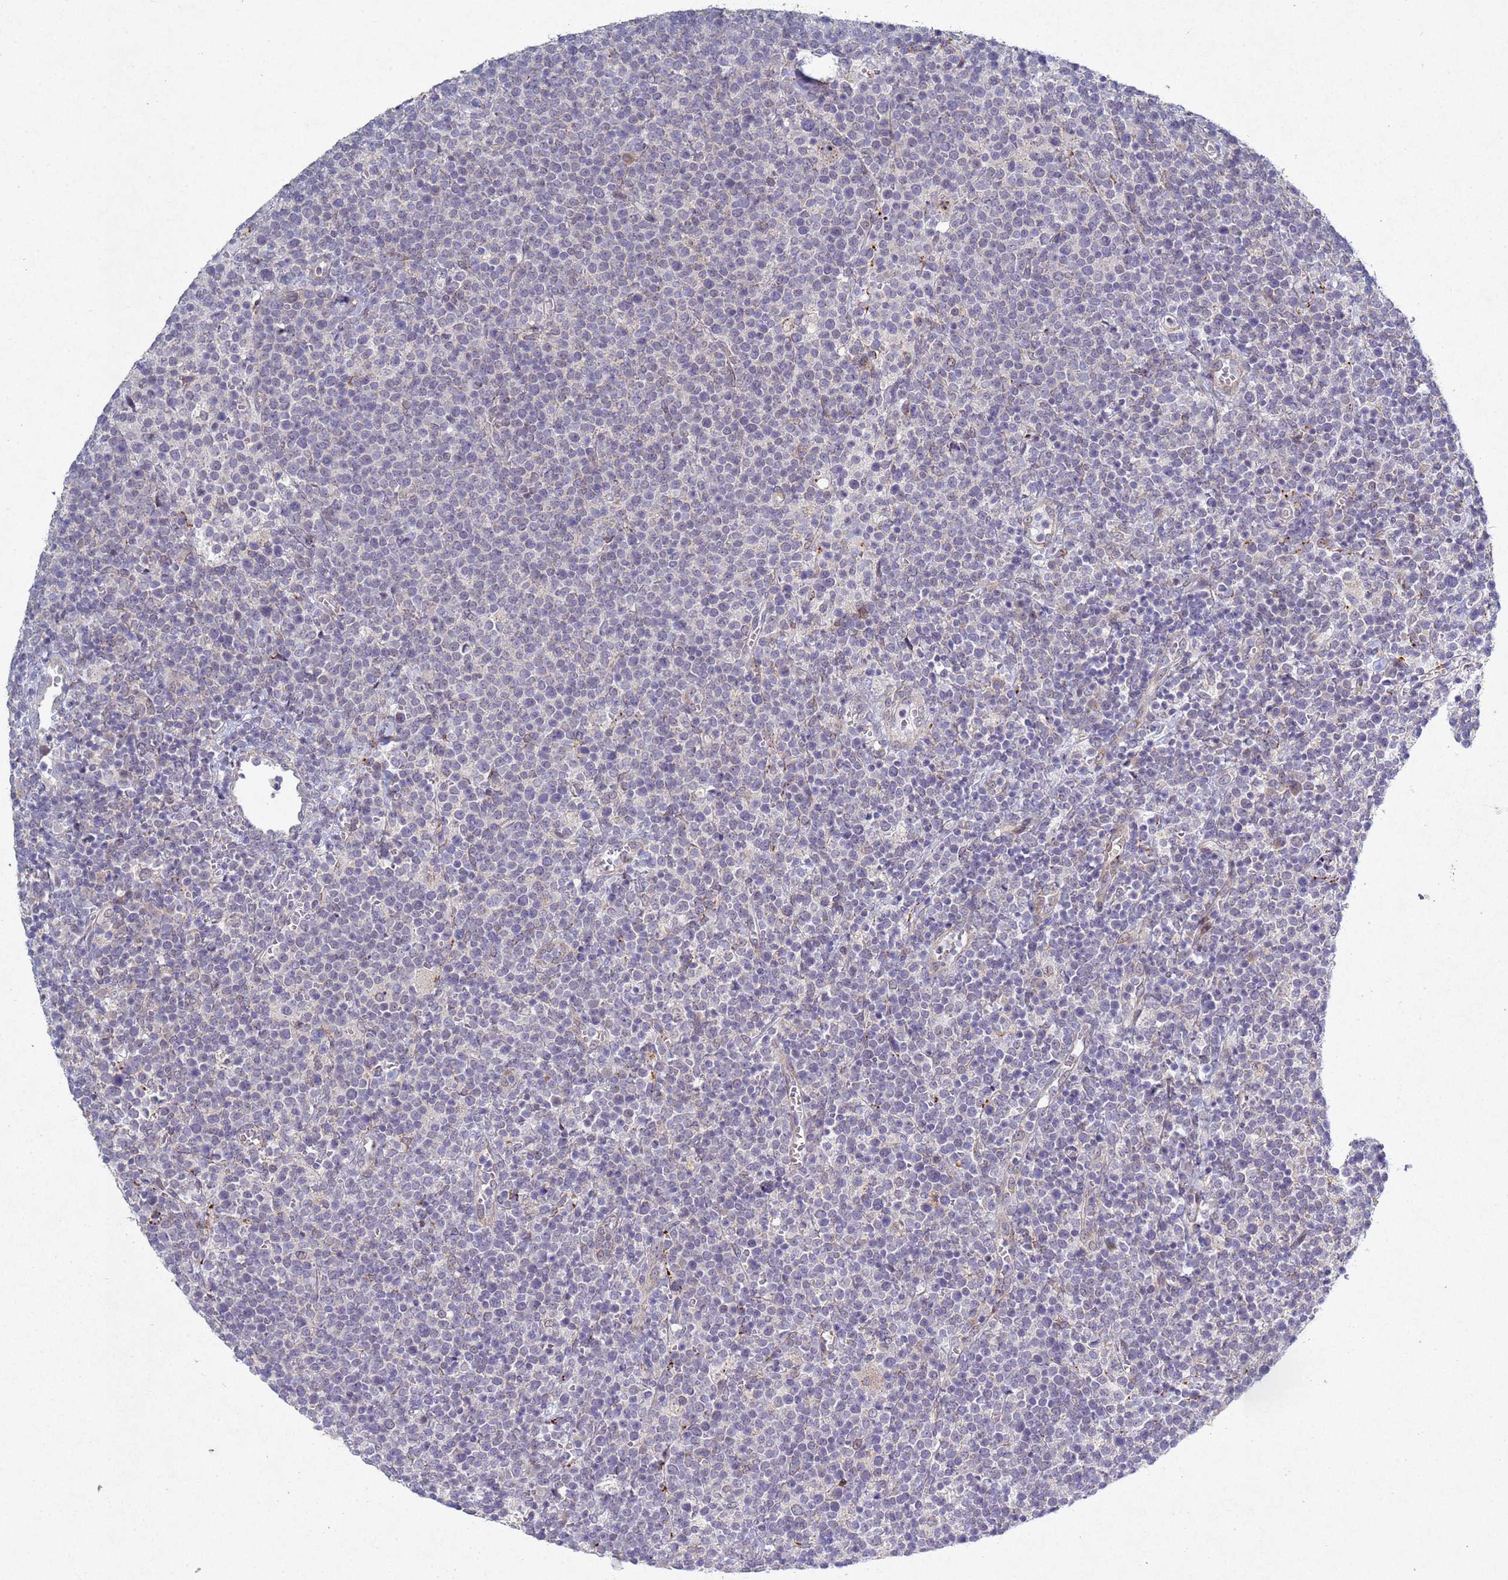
{"staining": {"intensity": "negative", "quantity": "none", "location": "none"}, "tissue": "lymphoma", "cell_type": "Tumor cells", "image_type": "cancer", "snomed": [{"axis": "morphology", "description": "Malignant lymphoma, non-Hodgkin's type, High grade"}, {"axis": "topography", "description": "Lymph node"}], "caption": "Tumor cells are negative for protein expression in human malignant lymphoma, non-Hodgkin's type (high-grade).", "gene": "TNPO2", "patient": {"sex": "male", "age": 61}}